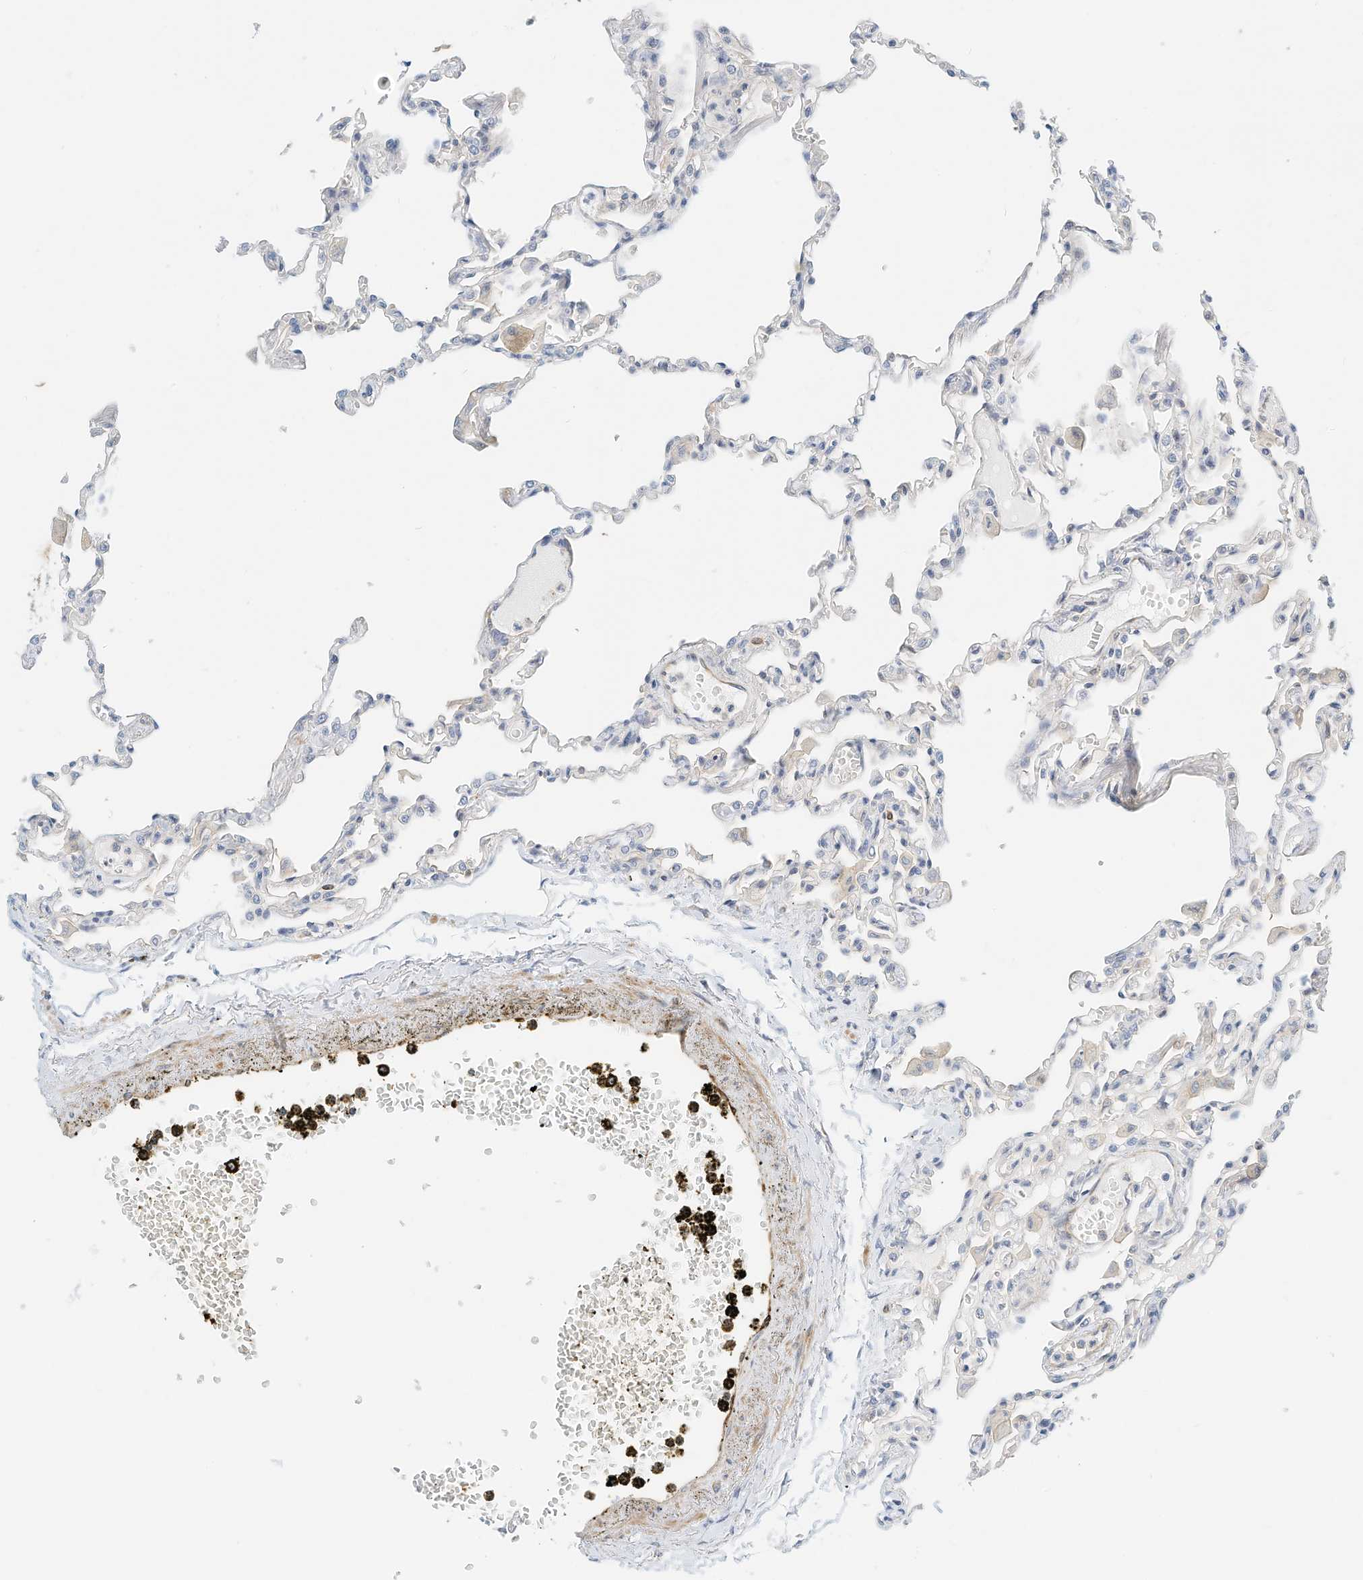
{"staining": {"intensity": "negative", "quantity": "none", "location": "none"}, "tissue": "lung", "cell_type": "Alveolar cells", "image_type": "normal", "snomed": [{"axis": "morphology", "description": "Normal tissue, NOS"}, {"axis": "topography", "description": "Bronchus"}, {"axis": "topography", "description": "Lung"}], "caption": "This is an IHC micrograph of benign lung. There is no staining in alveolar cells.", "gene": "MICAL1", "patient": {"sex": "female", "age": 49}}